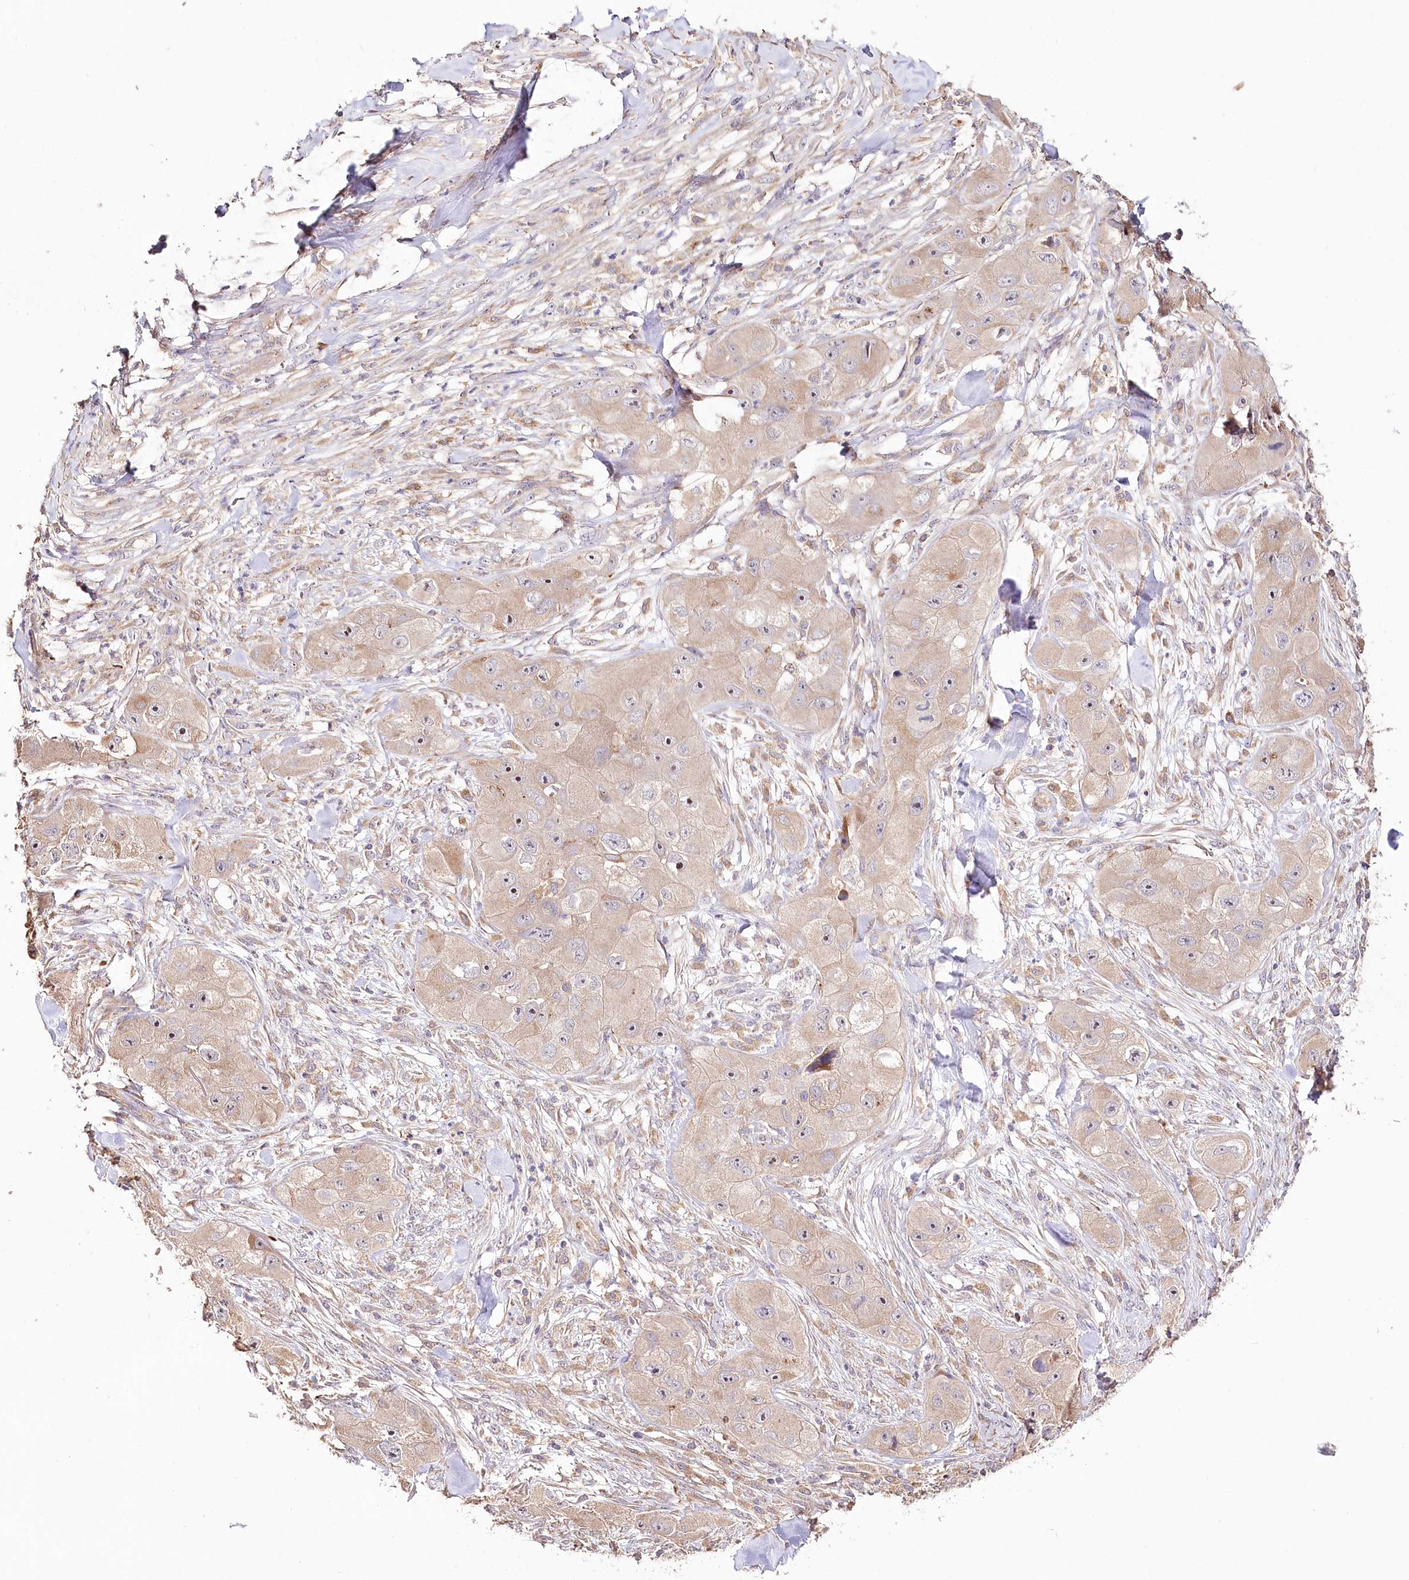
{"staining": {"intensity": "moderate", "quantity": "25%-75%", "location": "cytoplasmic/membranous,nuclear"}, "tissue": "skin cancer", "cell_type": "Tumor cells", "image_type": "cancer", "snomed": [{"axis": "morphology", "description": "Squamous cell carcinoma, NOS"}, {"axis": "topography", "description": "Skin"}, {"axis": "topography", "description": "Subcutis"}], "caption": "Tumor cells display medium levels of moderate cytoplasmic/membranous and nuclear expression in approximately 25%-75% of cells in human squamous cell carcinoma (skin). (brown staining indicates protein expression, while blue staining denotes nuclei).", "gene": "DMXL1", "patient": {"sex": "male", "age": 73}}